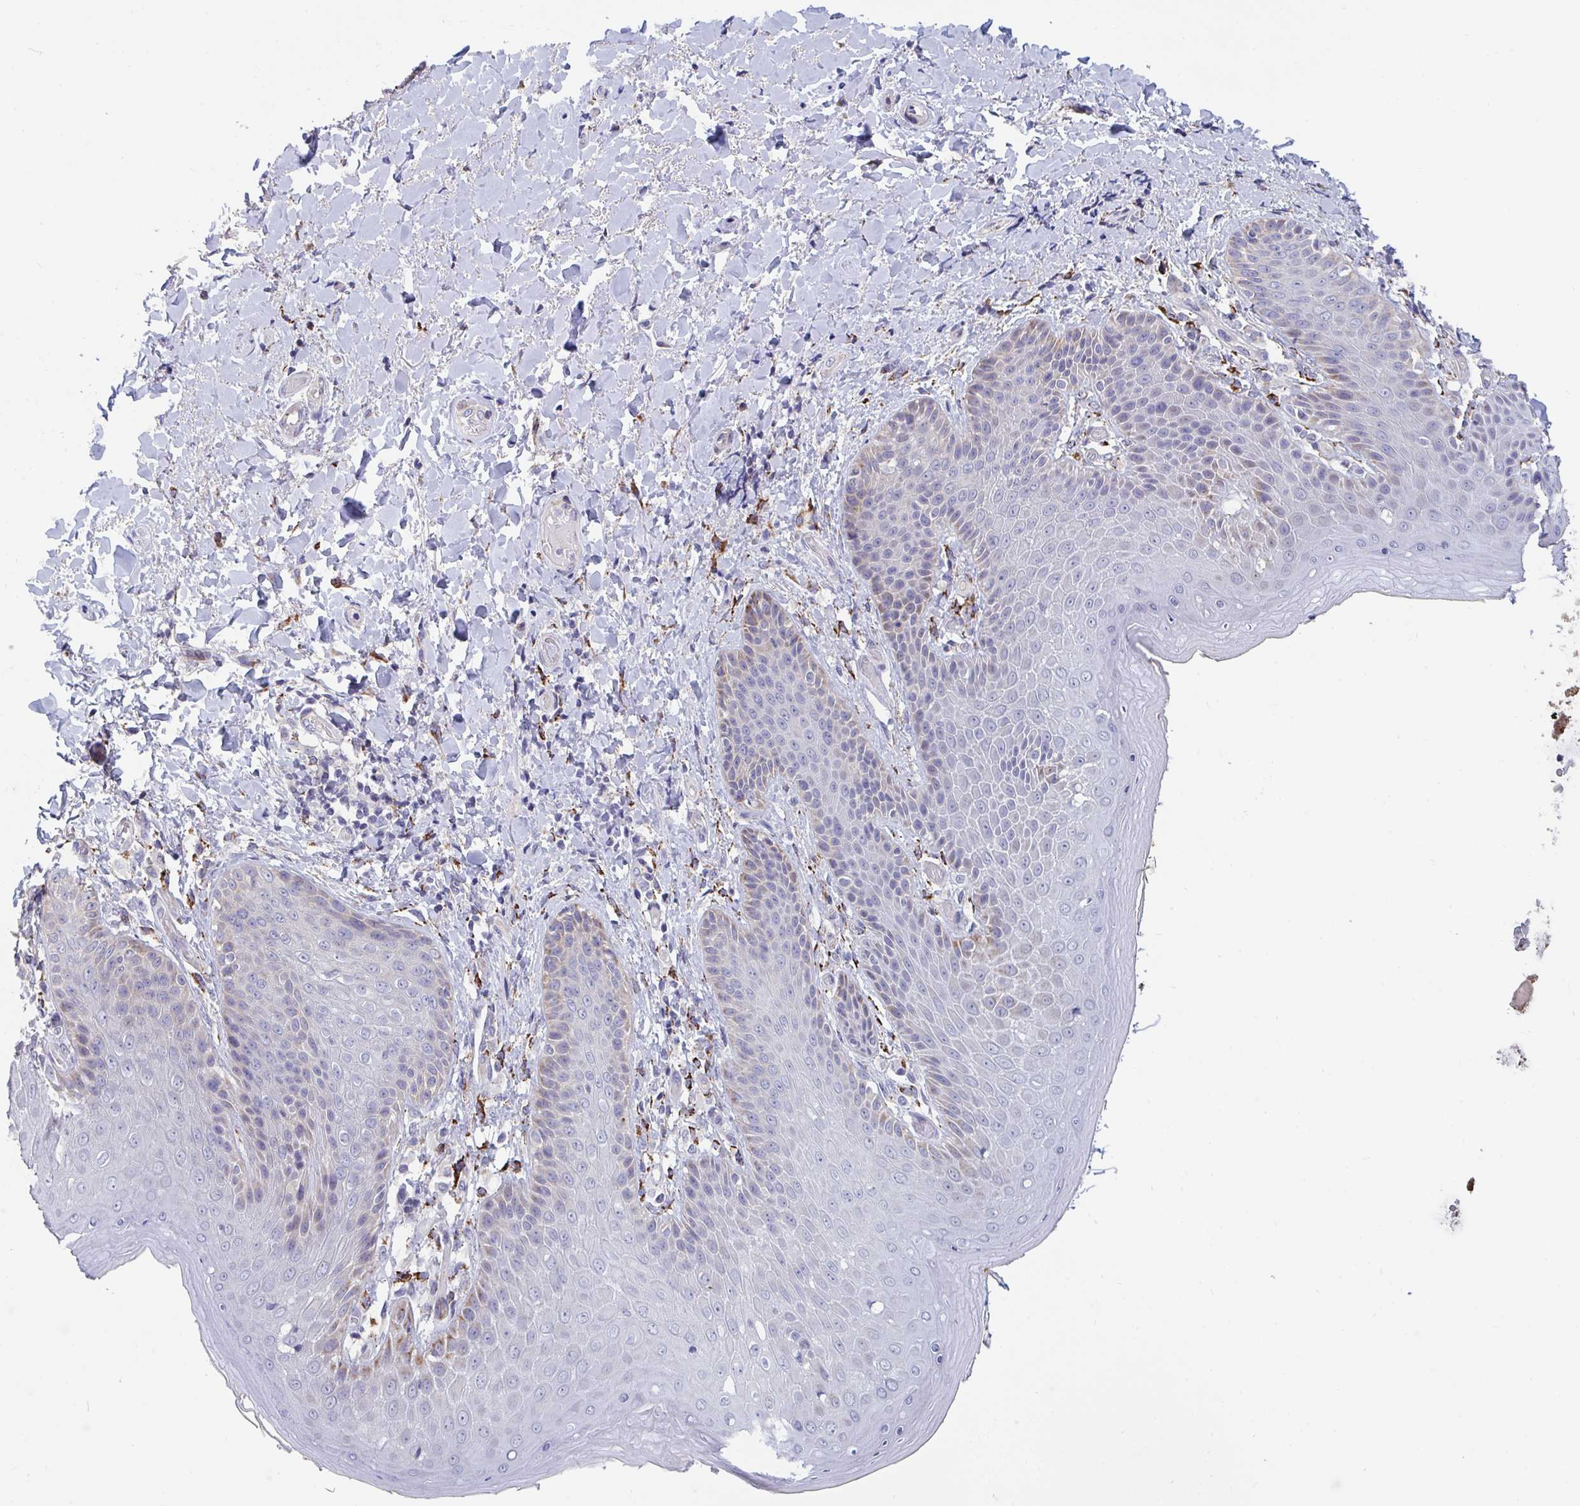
{"staining": {"intensity": "moderate", "quantity": "<25%", "location": "cytoplasmic/membranous"}, "tissue": "skin", "cell_type": "Epidermal cells", "image_type": "normal", "snomed": [{"axis": "morphology", "description": "Normal tissue, NOS"}, {"axis": "topography", "description": "Anal"}, {"axis": "topography", "description": "Peripheral nerve tissue"}], "caption": "Immunohistochemical staining of unremarkable human skin reveals moderate cytoplasmic/membranous protein positivity in approximately <25% of epidermal cells.", "gene": "FAM156A", "patient": {"sex": "male", "age": 51}}